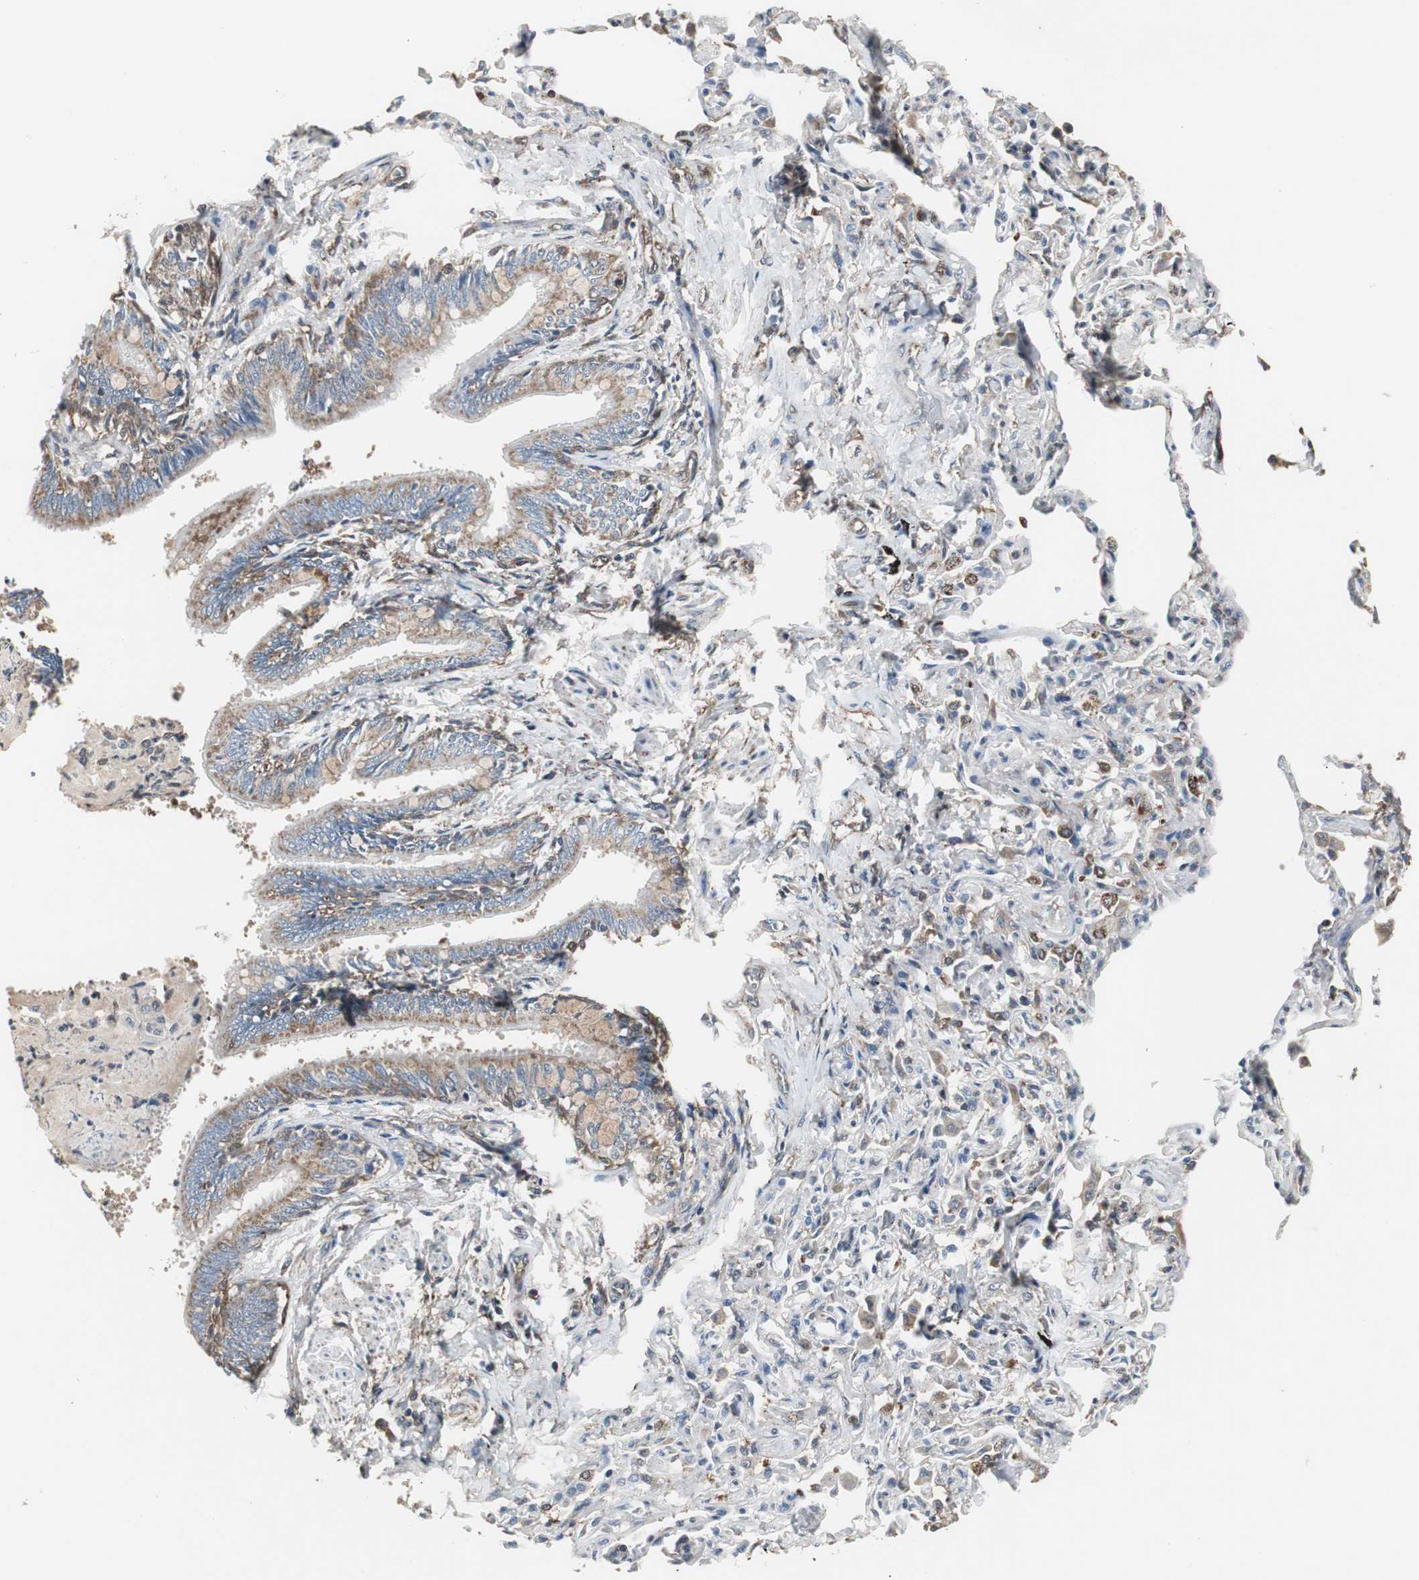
{"staining": {"intensity": "moderate", "quantity": "25%-75%", "location": "cytoplasmic/membranous"}, "tissue": "bronchus", "cell_type": "Respiratory epithelial cells", "image_type": "normal", "snomed": [{"axis": "morphology", "description": "Normal tissue, NOS"}, {"axis": "topography", "description": "Lung"}], "caption": "IHC of normal human bronchus displays medium levels of moderate cytoplasmic/membranous expression in approximately 25%-75% of respiratory epithelial cells. (Brightfield microscopy of DAB IHC at high magnification).", "gene": "ZSCAN22", "patient": {"sex": "male", "age": 64}}